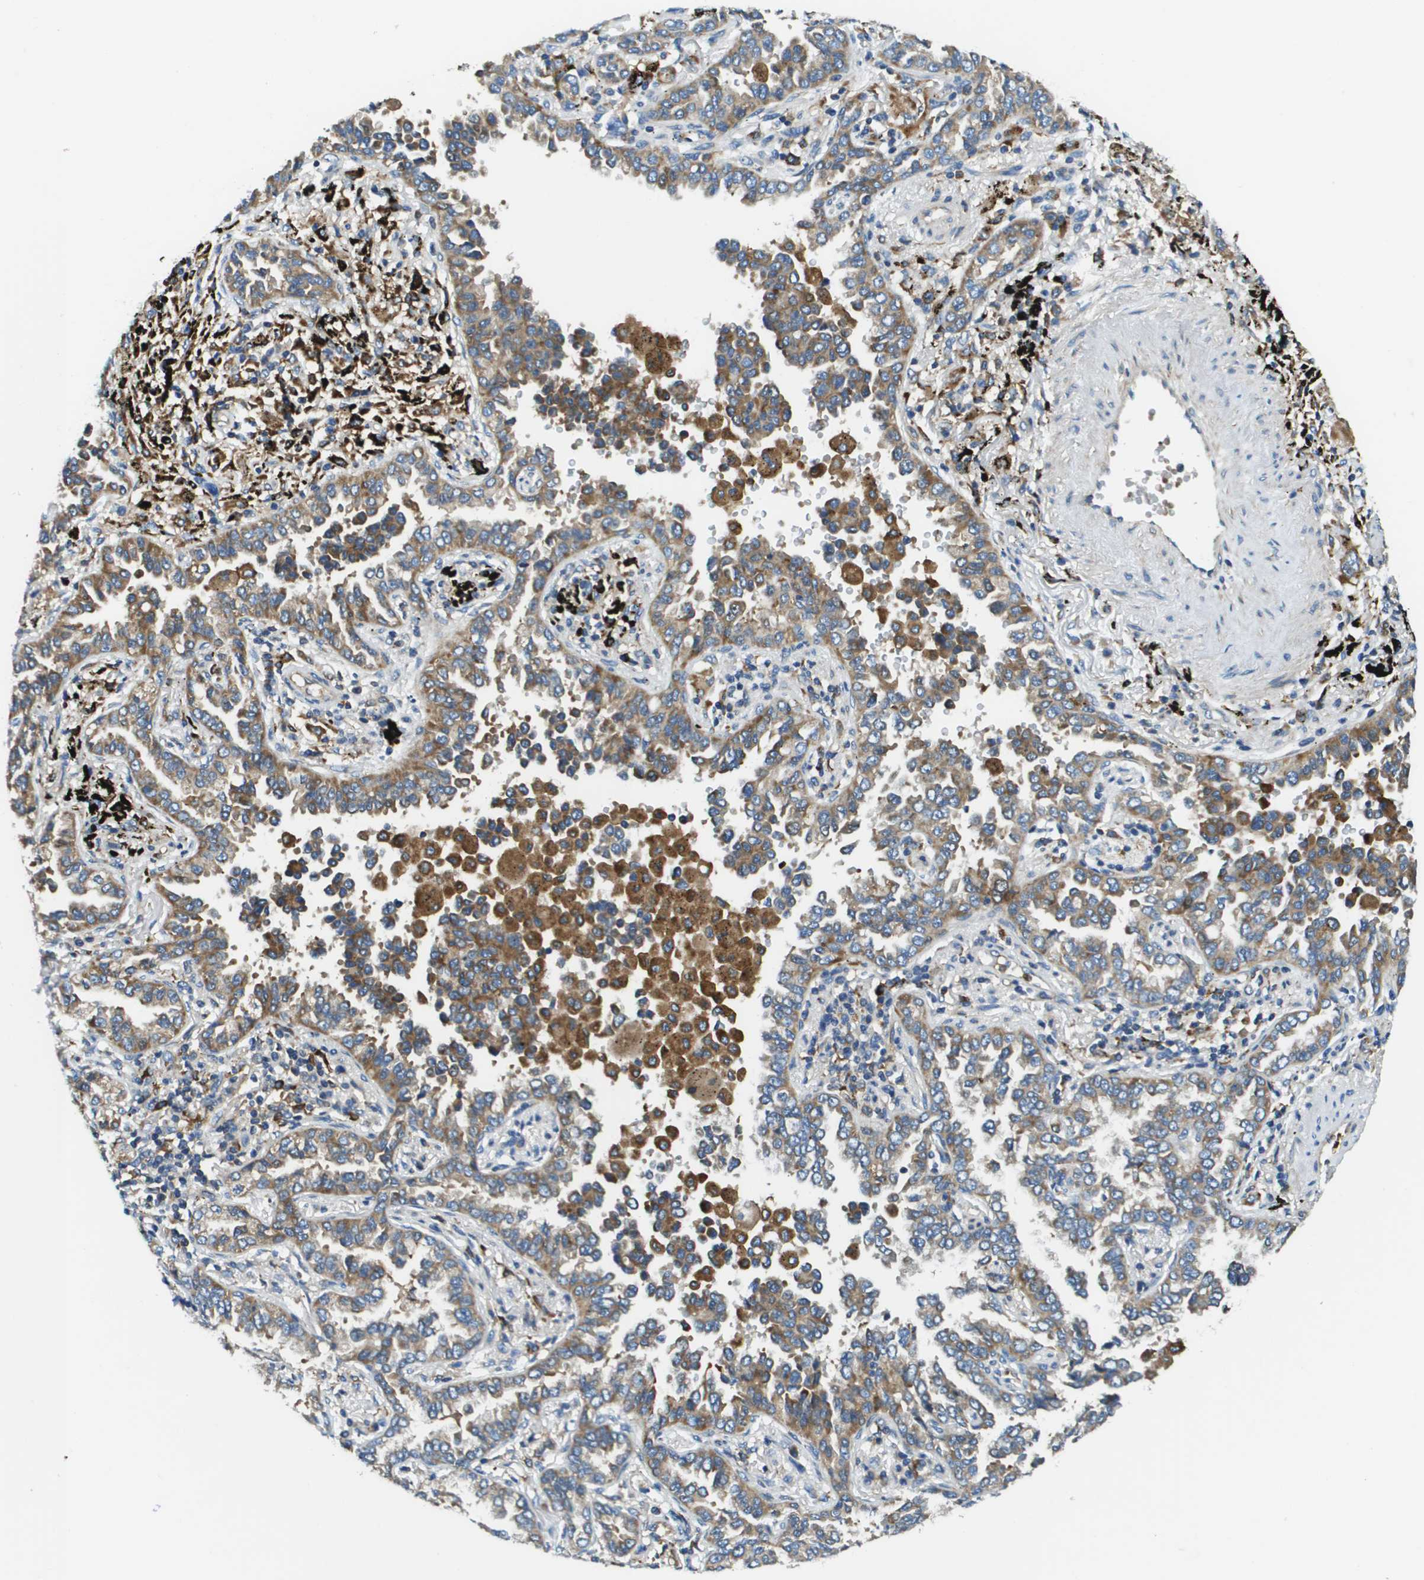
{"staining": {"intensity": "moderate", "quantity": ">75%", "location": "cytoplasmic/membranous"}, "tissue": "lung cancer", "cell_type": "Tumor cells", "image_type": "cancer", "snomed": [{"axis": "morphology", "description": "Normal tissue, NOS"}, {"axis": "morphology", "description": "Adenocarcinoma, NOS"}, {"axis": "topography", "description": "Lung"}], "caption": "IHC micrograph of human lung cancer (adenocarcinoma) stained for a protein (brown), which shows medium levels of moderate cytoplasmic/membranous expression in about >75% of tumor cells.", "gene": "CNPY3", "patient": {"sex": "male", "age": 59}}